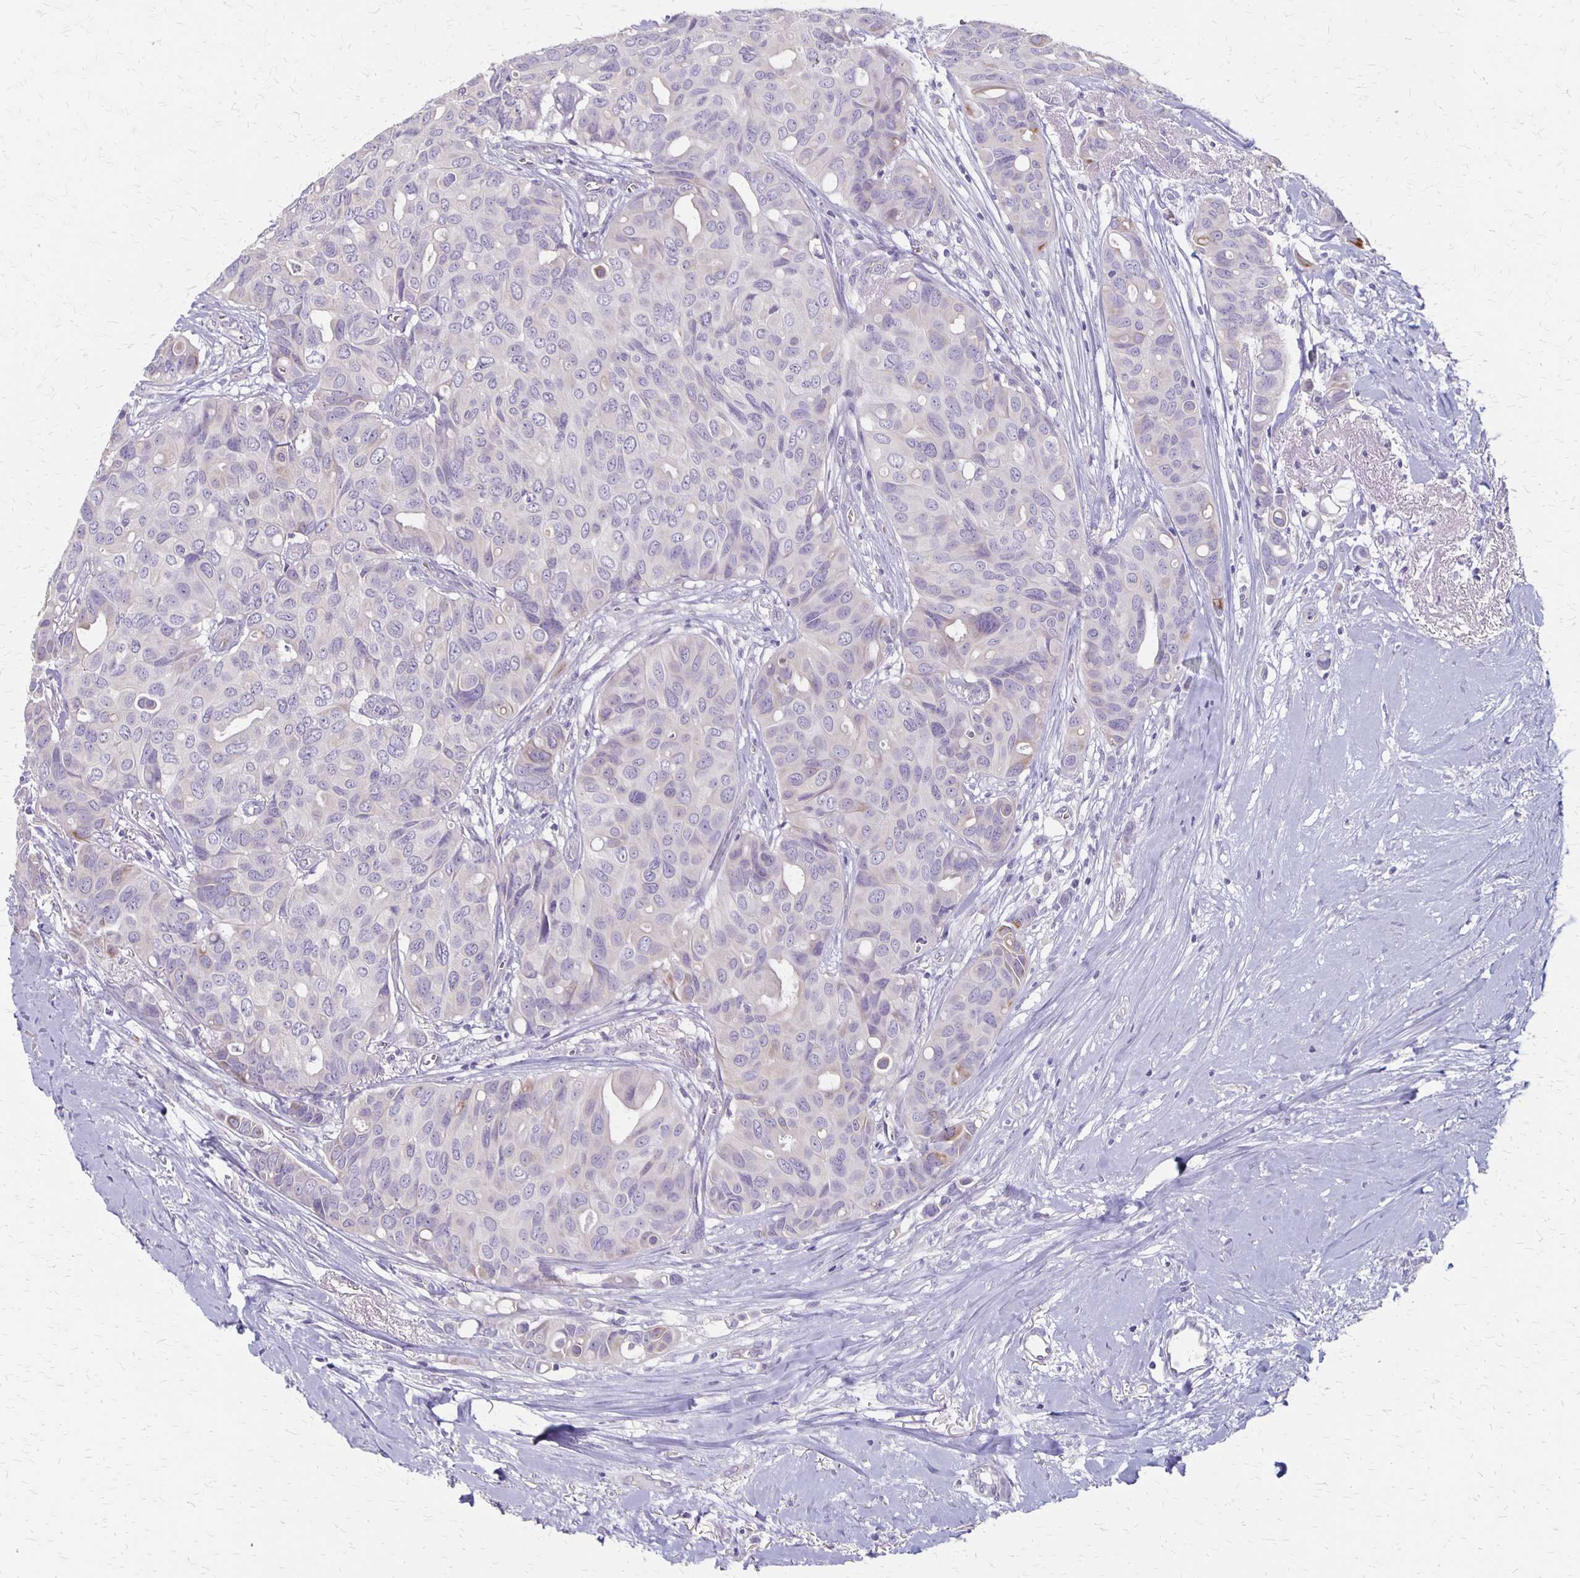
{"staining": {"intensity": "negative", "quantity": "none", "location": "none"}, "tissue": "breast cancer", "cell_type": "Tumor cells", "image_type": "cancer", "snomed": [{"axis": "morphology", "description": "Duct carcinoma"}, {"axis": "topography", "description": "Breast"}], "caption": "This is an immunohistochemistry histopathology image of breast cancer. There is no positivity in tumor cells.", "gene": "HOMER1", "patient": {"sex": "female", "age": 54}}